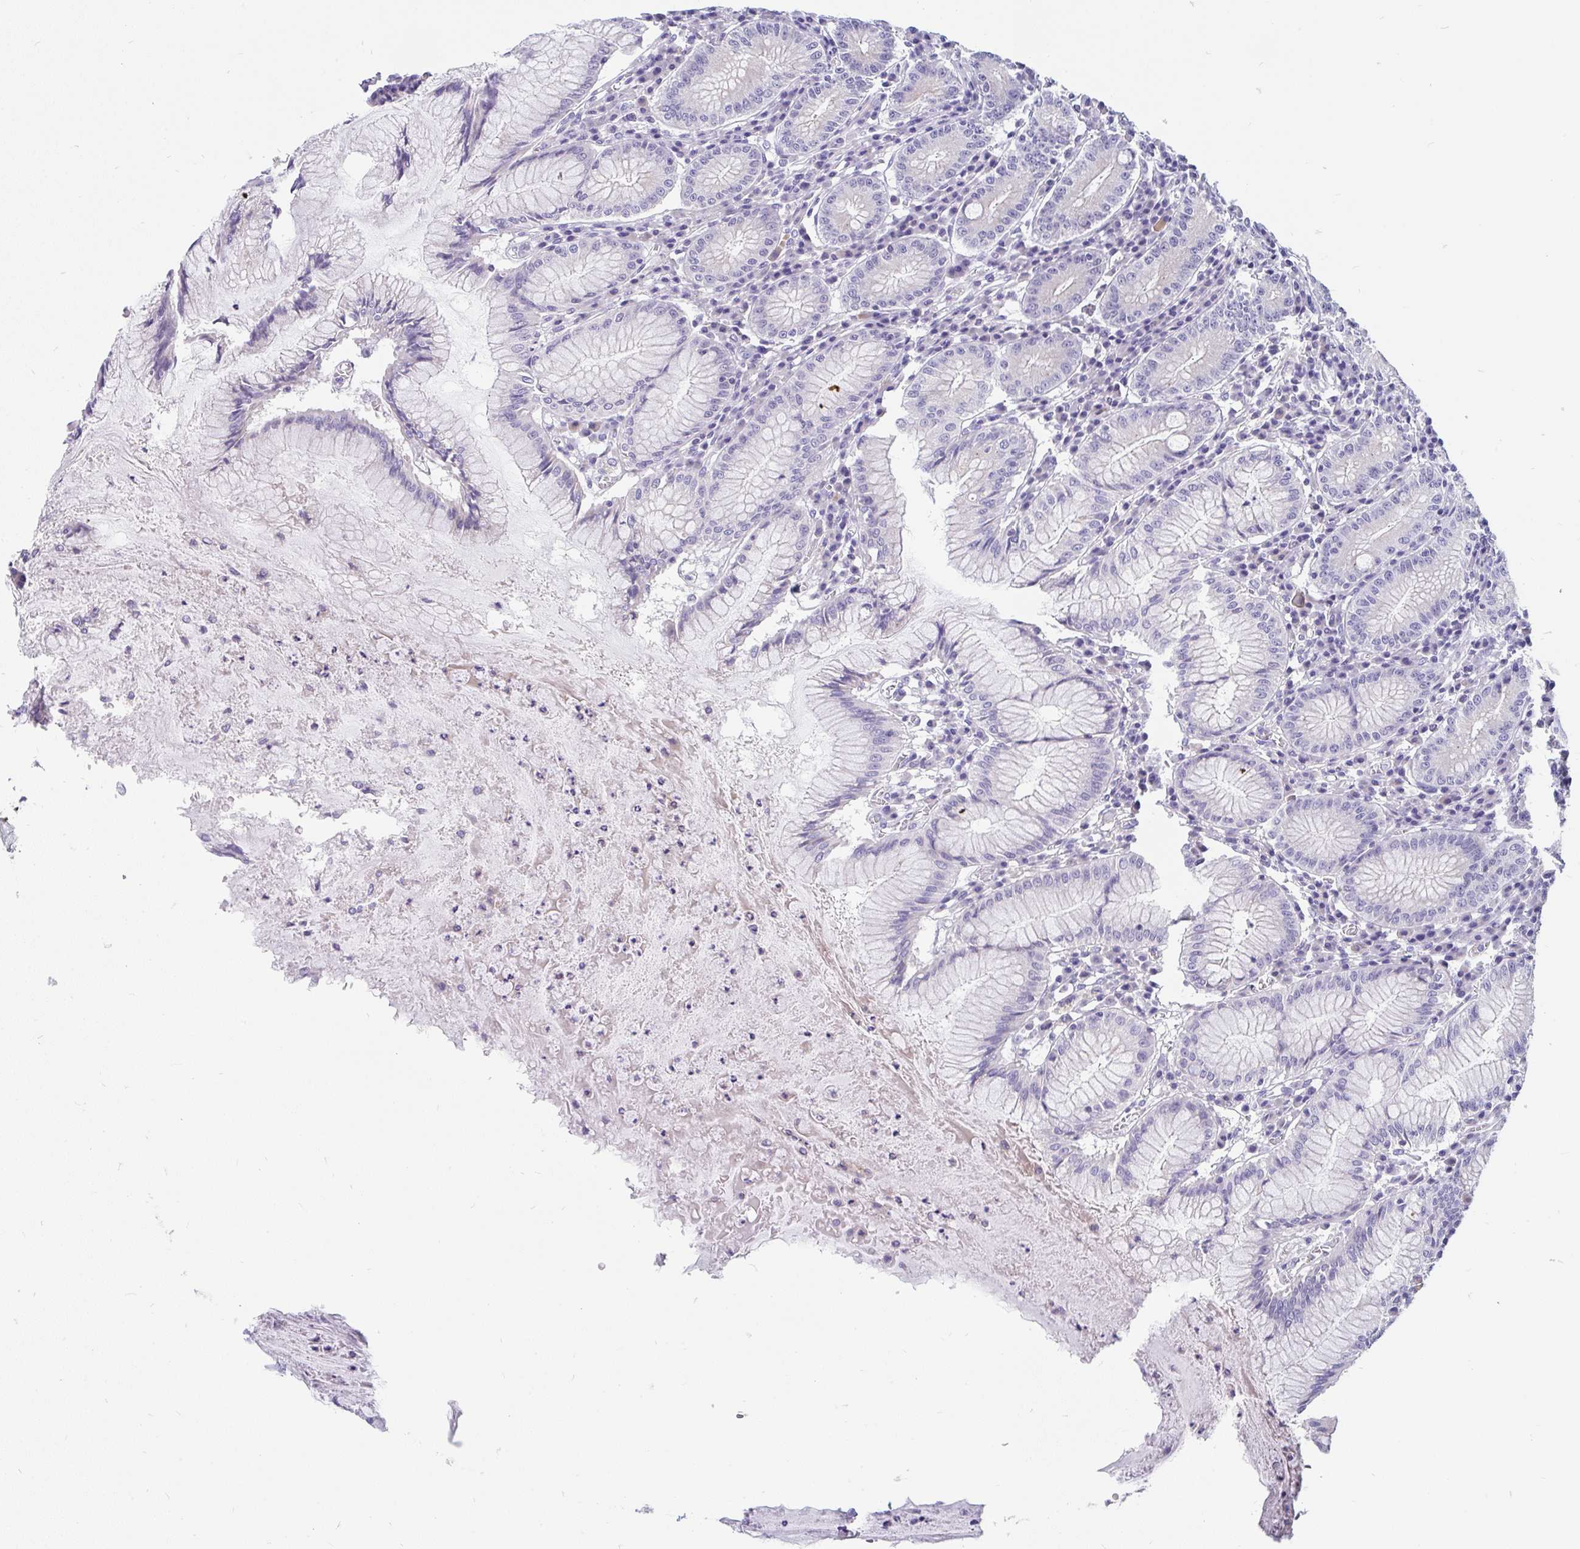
{"staining": {"intensity": "negative", "quantity": "none", "location": "none"}, "tissue": "stomach", "cell_type": "Glandular cells", "image_type": "normal", "snomed": [{"axis": "morphology", "description": "Normal tissue, NOS"}, {"axis": "topography", "description": "Stomach"}], "caption": "This is a photomicrograph of IHC staining of normal stomach, which shows no staining in glandular cells.", "gene": "INTS5", "patient": {"sex": "male", "age": 55}}